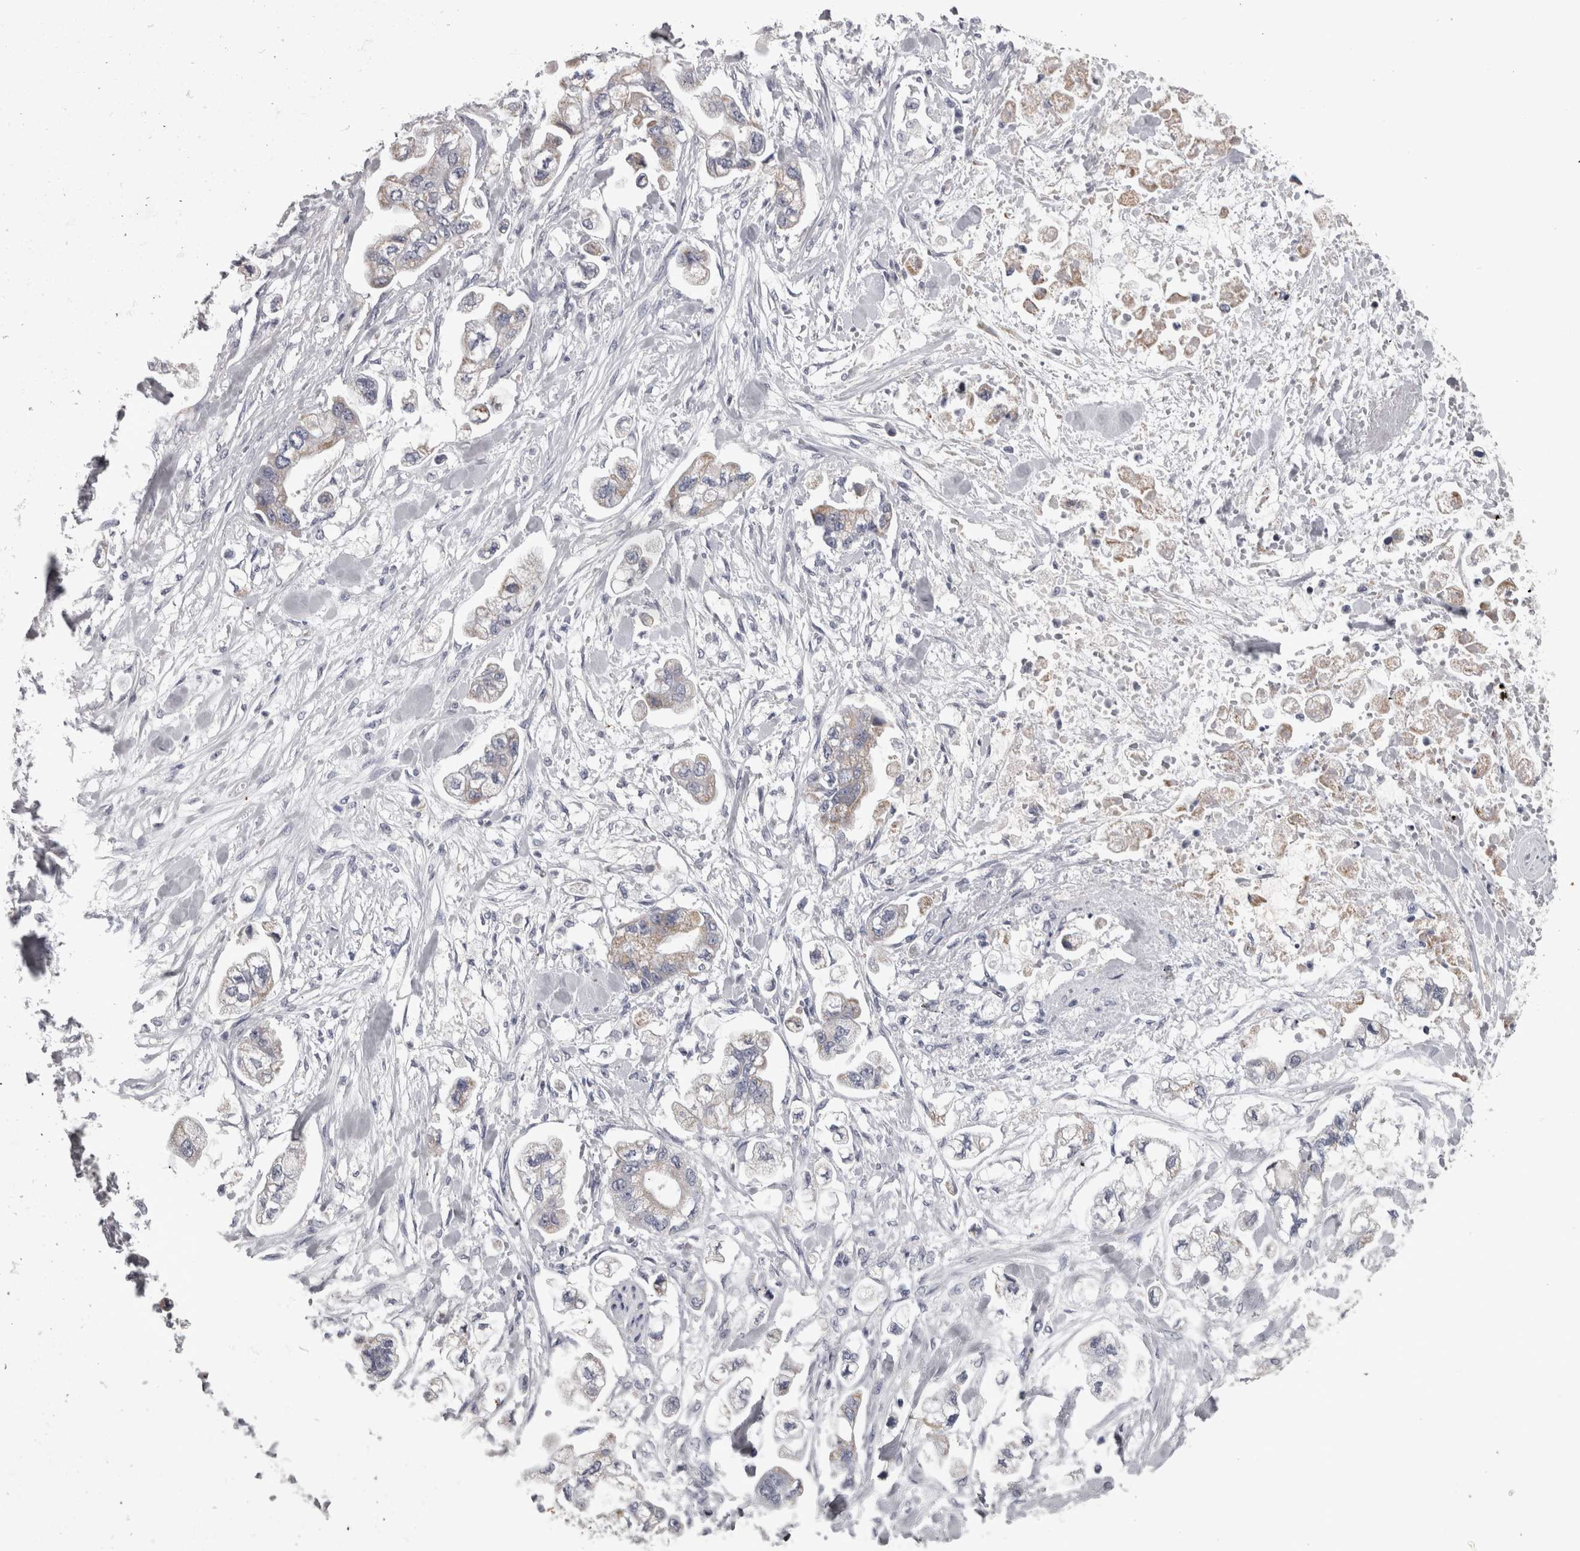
{"staining": {"intensity": "weak", "quantity": "<25%", "location": "cytoplasmic/membranous"}, "tissue": "stomach cancer", "cell_type": "Tumor cells", "image_type": "cancer", "snomed": [{"axis": "morphology", "description": "Normal tissue, NOS"}, {"axis": "morphology", "description": "Adenocarcinoma, NOS"}, {"axis": "topography", "description": "Stomach"}], "caption": "IHC image of neoplastic tissue: human stomach cancer stained with DAB (3,3'-diaminobenzidine) reveals no significant protein positivity in tumor cells.", "gene": "DBT", "patient": {"sex": "male", "age": 62}}